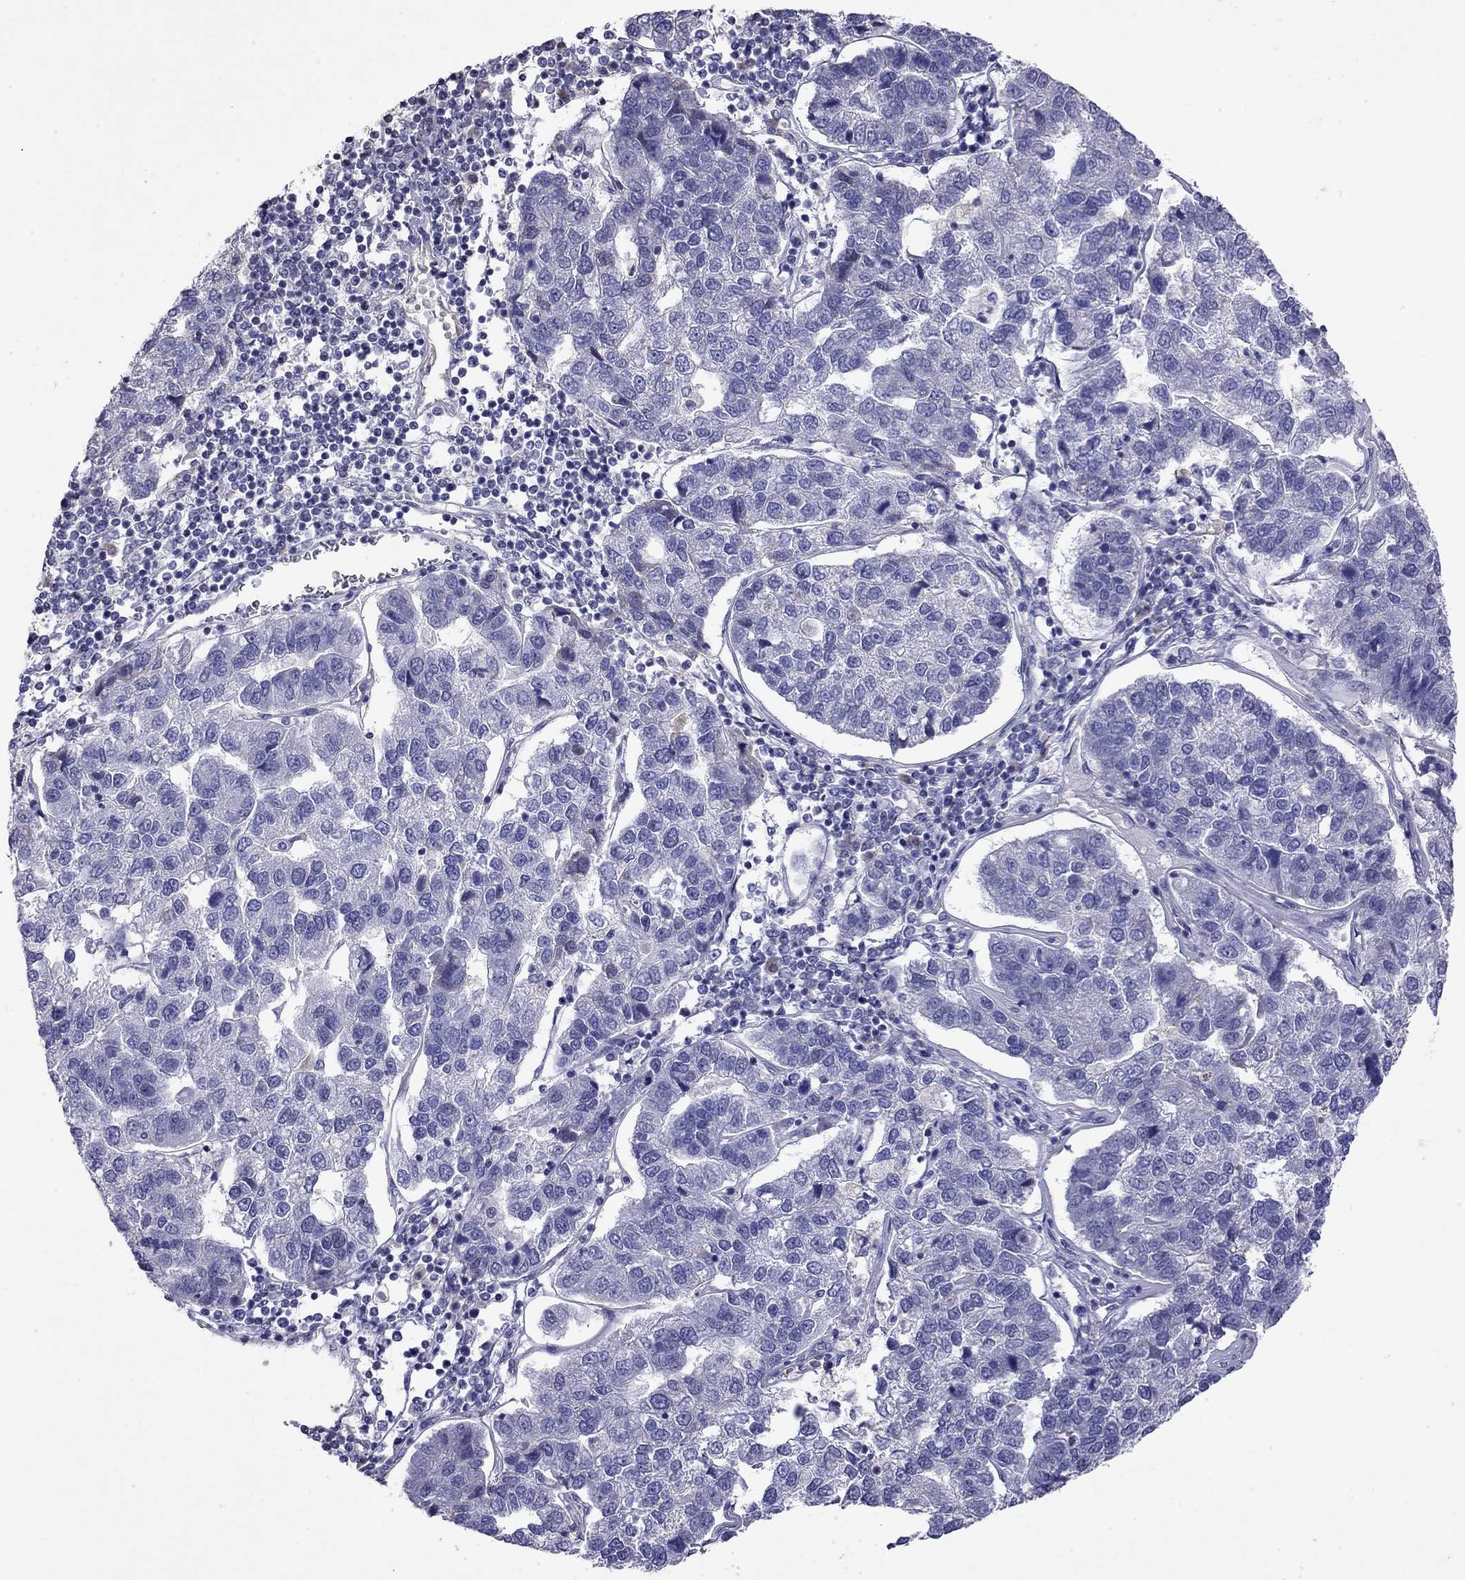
{"staining": {"intensity": "negative", "quantity": "none", "location": "none"}, "tissue": "pancreatic cancer", "cell_type": "Tumor cells", "image_type": "cancer", "snomed": [{"axis": "morphology", "description": "Adenocarcinoma, NOS"}, {"axis": "topography", "description": "Pancreas"}], "caption": "A histopathology image of pancreatic cancer stained for a protein demonstrates no brown staining in tumor cells.", "gene": "WNK3", "patient": {"sex": "female", "age": 61}}